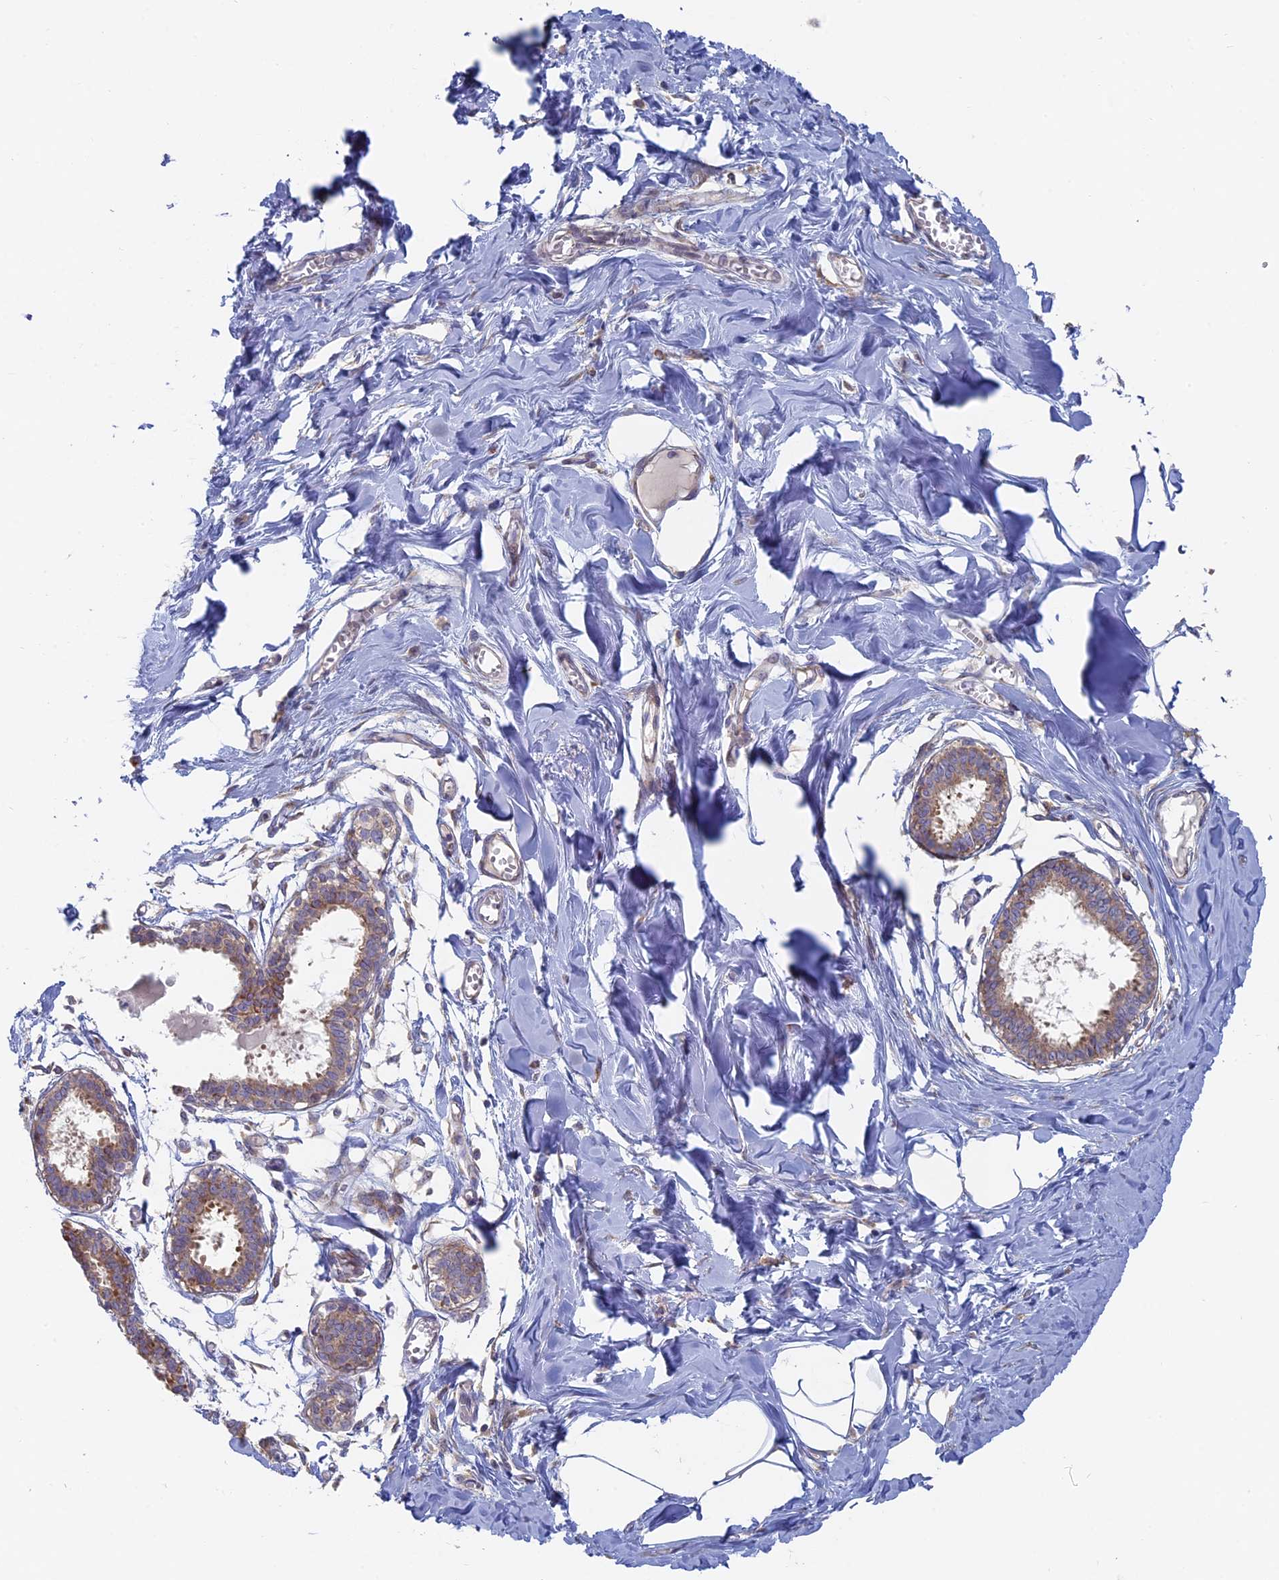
{"staining": {"intensity": "negative", "quantity": "none", "location": "none"}, "tissue": "breast", "cell_type": "Adipocytes", "image_type": "normal", "snomed": [{"axis": "morphology", "description": "Normal tissue, NOS"}, {"axis": "topography", "description": "Breast"}], "caption": "Immunohistochemical staining of benign breast demonstrates no significant staining in adipocytes. Brightfield microscopy of immunohistochemistry stained with DAB (brown) and hematoxylin (blue), captured at high magnification.", "gene": "TBC1D30", "patient": {"sex": "female", "age": 27}}